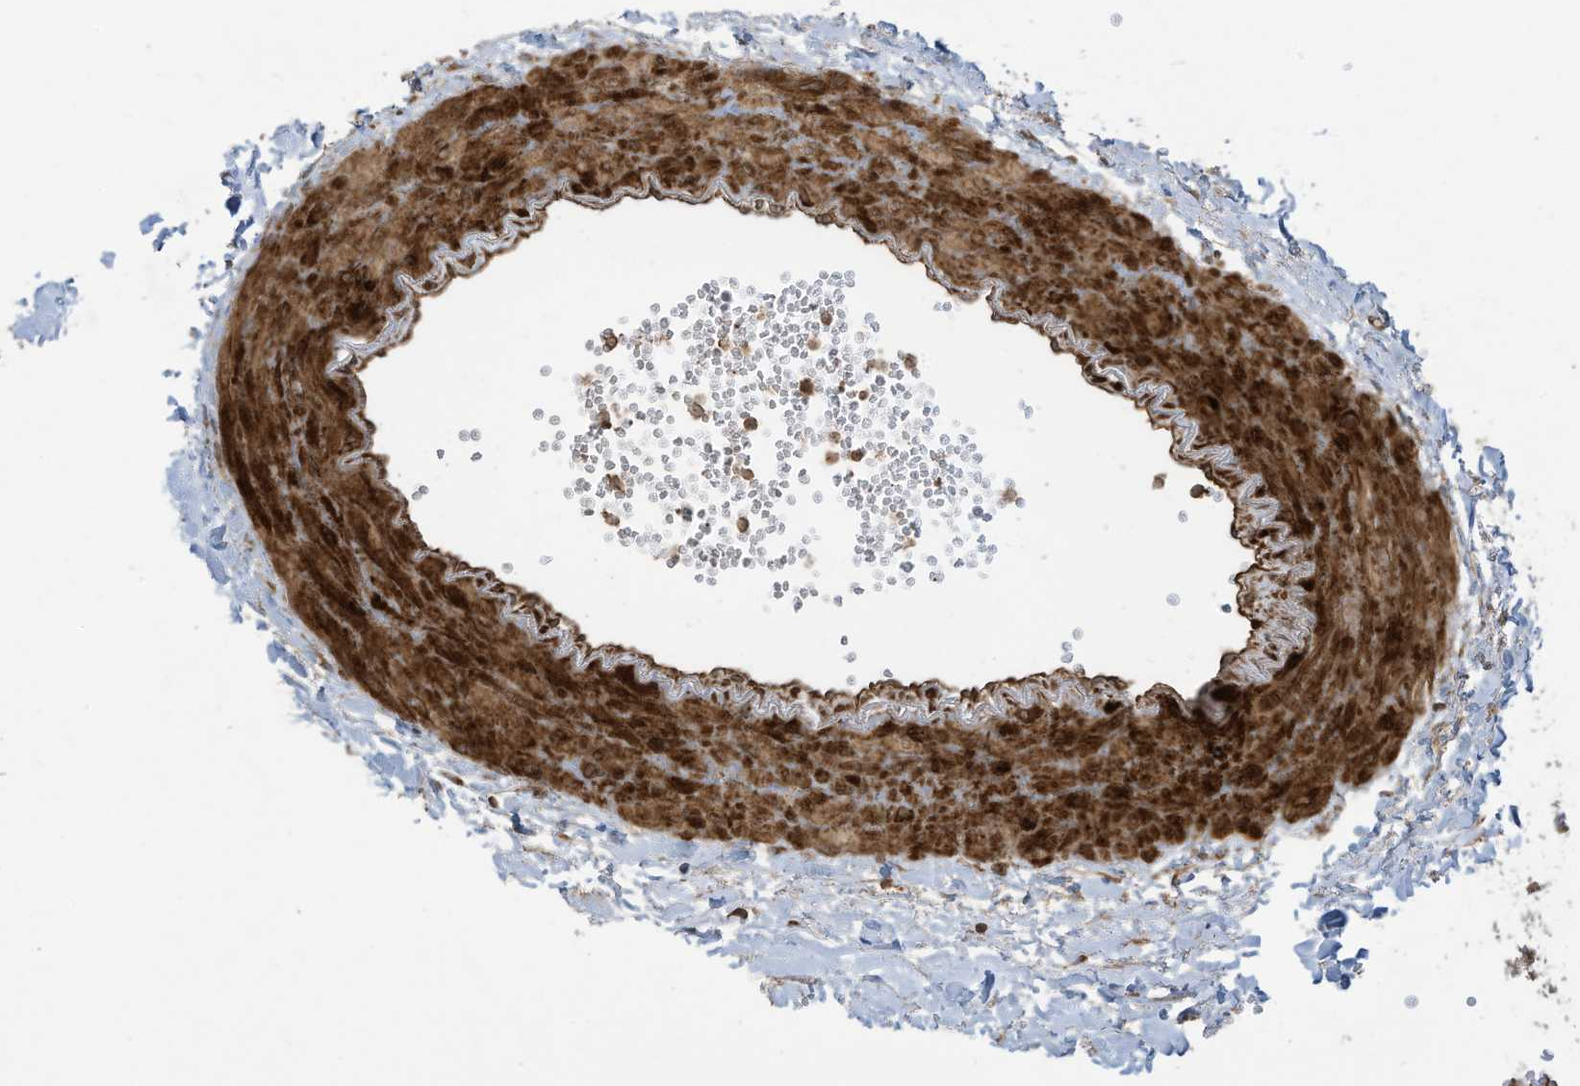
{"staining": {"intensity": "strong", "quantity": ">75%", "location": "cytoplasmic/membranous"}, "tissue": "gallbladder", "cell_type": "Glandular cells", "image_type": "normal", "snomed": [{"axis": "morphology", "description": "Normal tissue, NOS"}, {"axis": "topography", "description": "Gallbladder"}], "caption": "The image displays a brown stain indicating the presence of a protein in the cytoplasmic/membranous of glandular cells in gallbladder. The staining was performed using DAB, with brown indicating positive protein expression. Nuclei are stained blue with hematoxylin.", "gene": "DDIT4", "patient": {"sex": "male", "age": 55}}